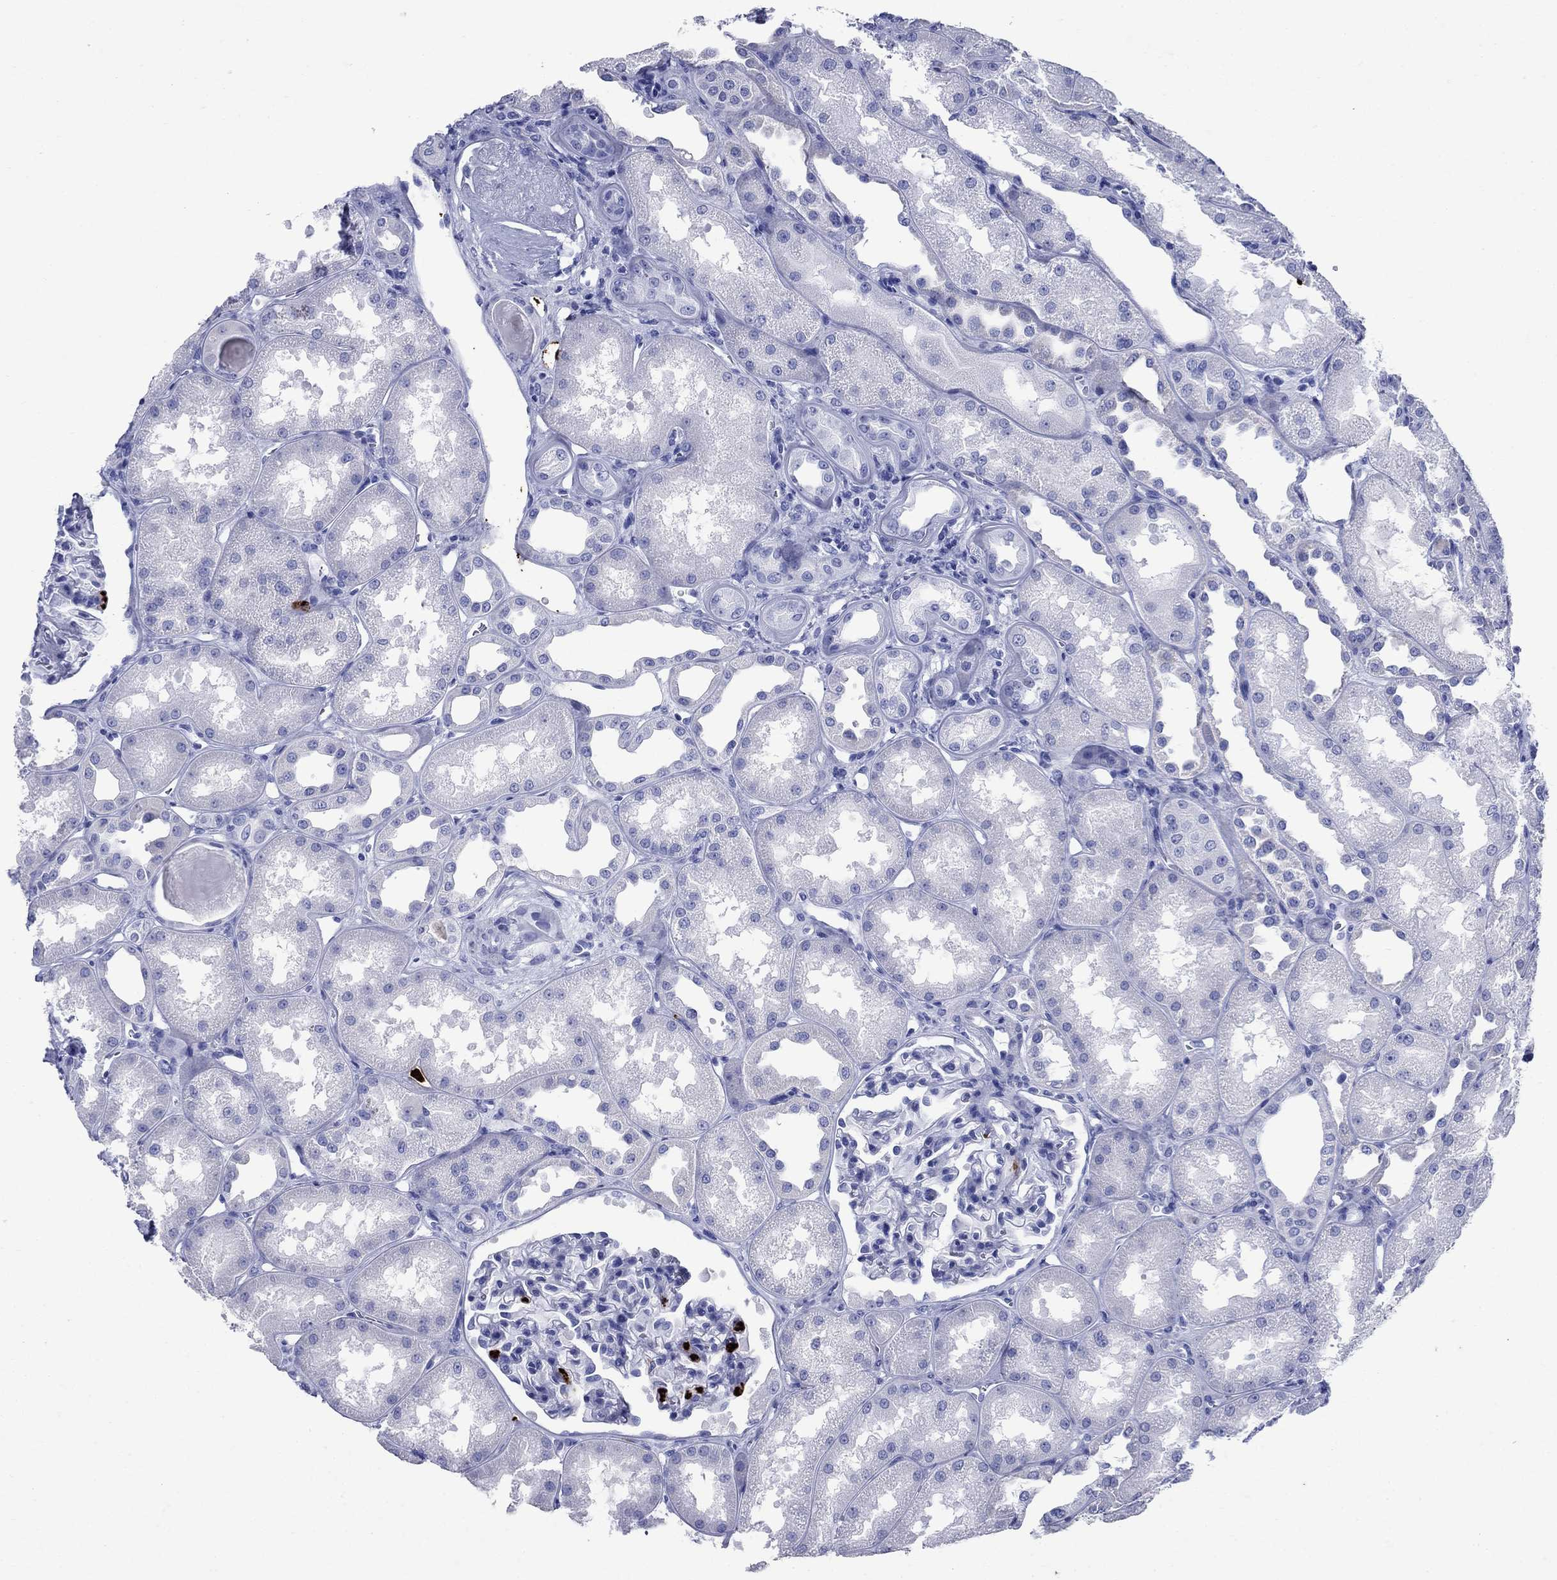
{"staining": {"intensity": "negative", "quantity": "none", "location": "none"}, "tissue": "kidney", "cell_type": "Cells in glomeruli", "image_type": "normal", "snomed": [{"axis": "morphology", "description": "Normal tissue, NOS"}, {"axis": "topography", "description": "Kidney"}], "caption": "Immunohistochemistry (IHC) micrograph of benign human kidney stained for a protein (brown), which demonstrates no expression in cells in glomeruli.", "gene": "AZU1", "patient": {"sex": "male", "age": 61}}